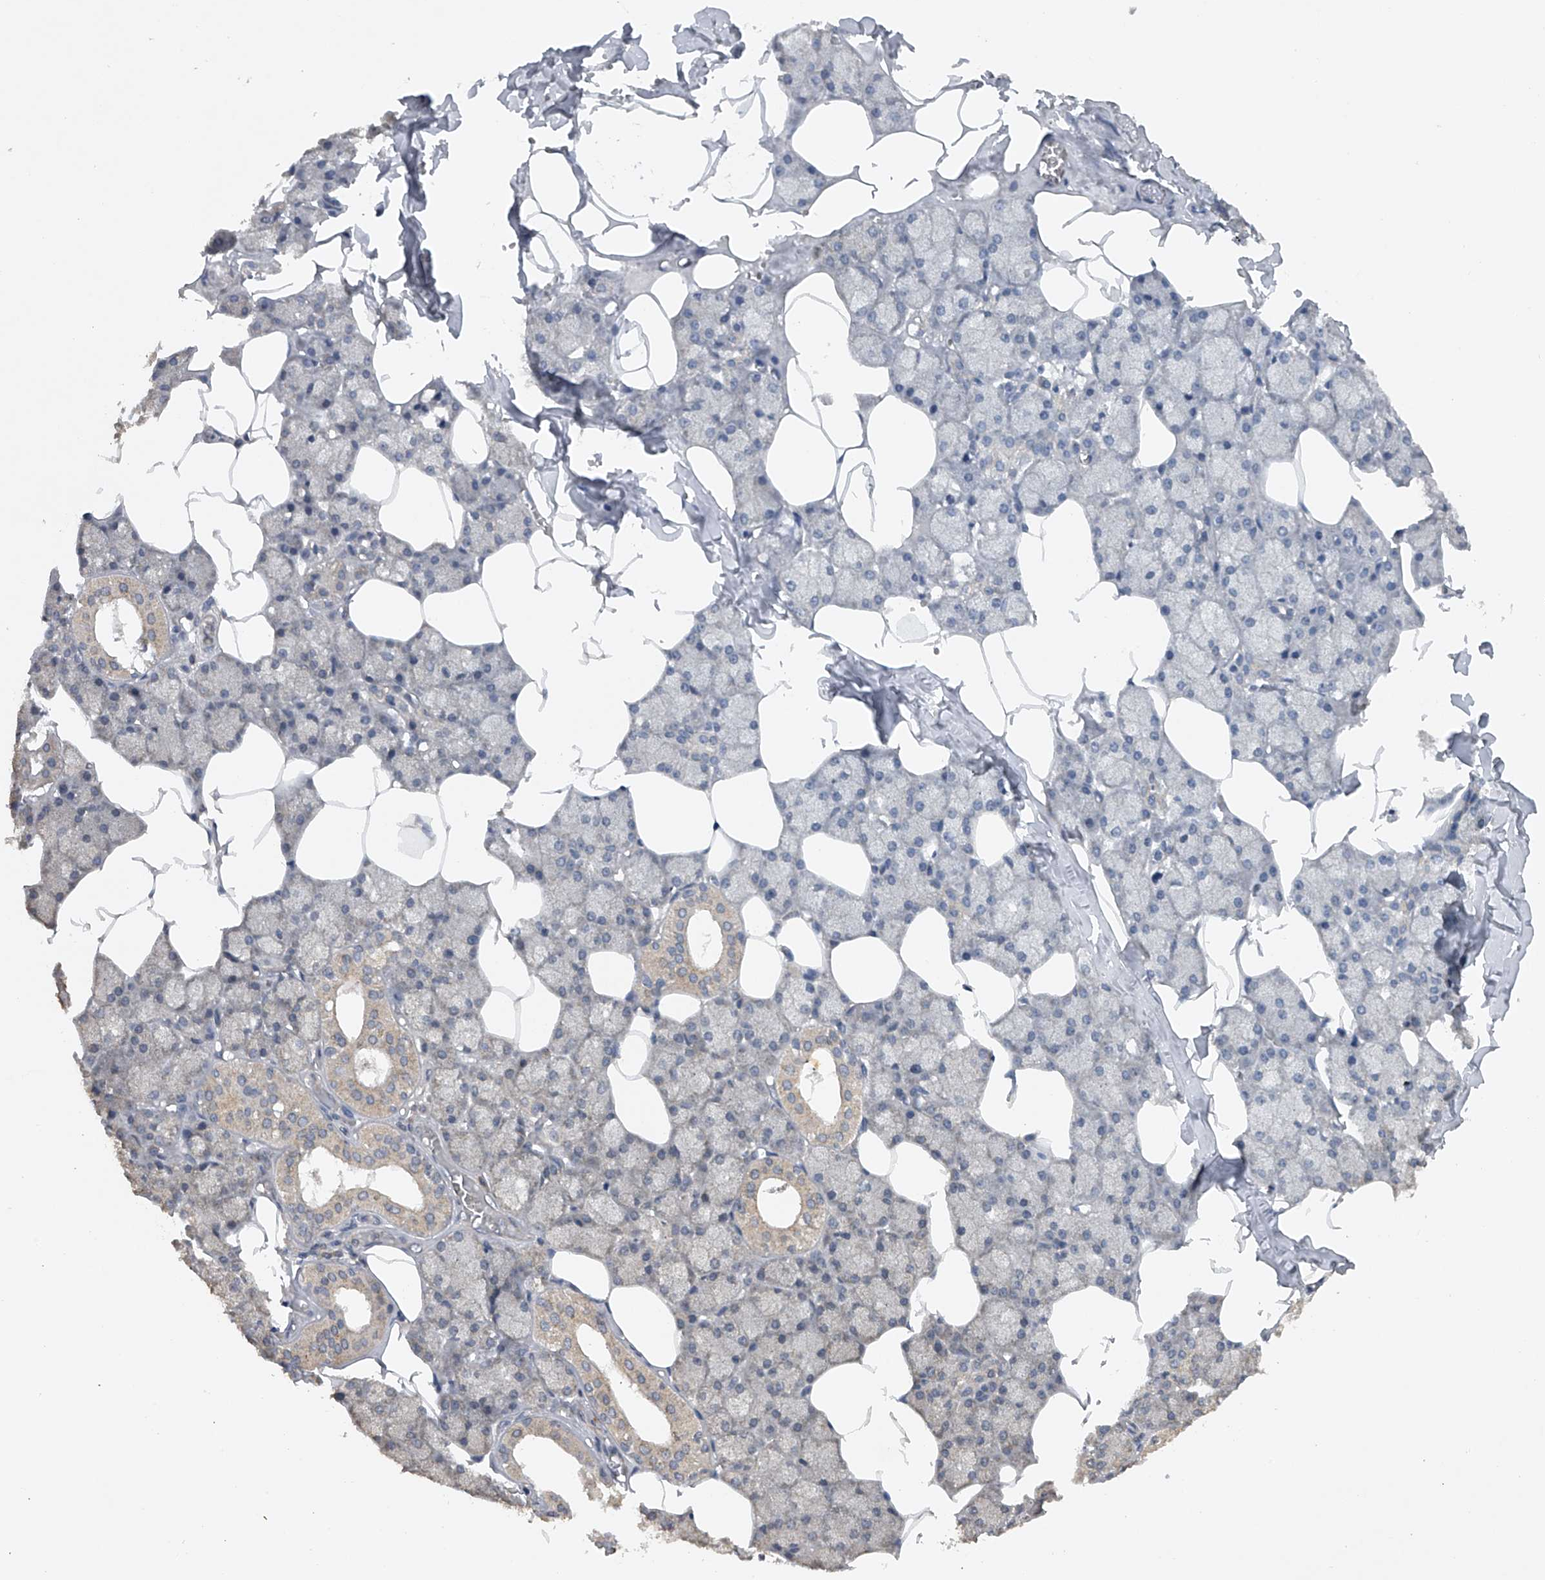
{"staining": {"intensity": "weak", "quantity": "25%-75%", "location": "cytoplasmic/membranous"}, "tissue": "salivary gland", "cell_type": "Glandular cells", "image_type": "normal", "snomed": [{"axis": "morphology", "description": "Normal tissue, NOS"}, {"axis": "topography", "description": "Salivary gland"}], "caption": "Brown immunohistochemical staining in benign human salivary gland displays weak cytoplasmic/membranous positivity in about 25%-75% of glandular cells. The protein of interest is stained brown, and the nuclei are stained in blue (DAB (3,3'-diaminobenzidine) IHC with brightfield microscopy, high magnification).", "gene": "RNF5", "patient": {"sex": "male", "age": 62}}